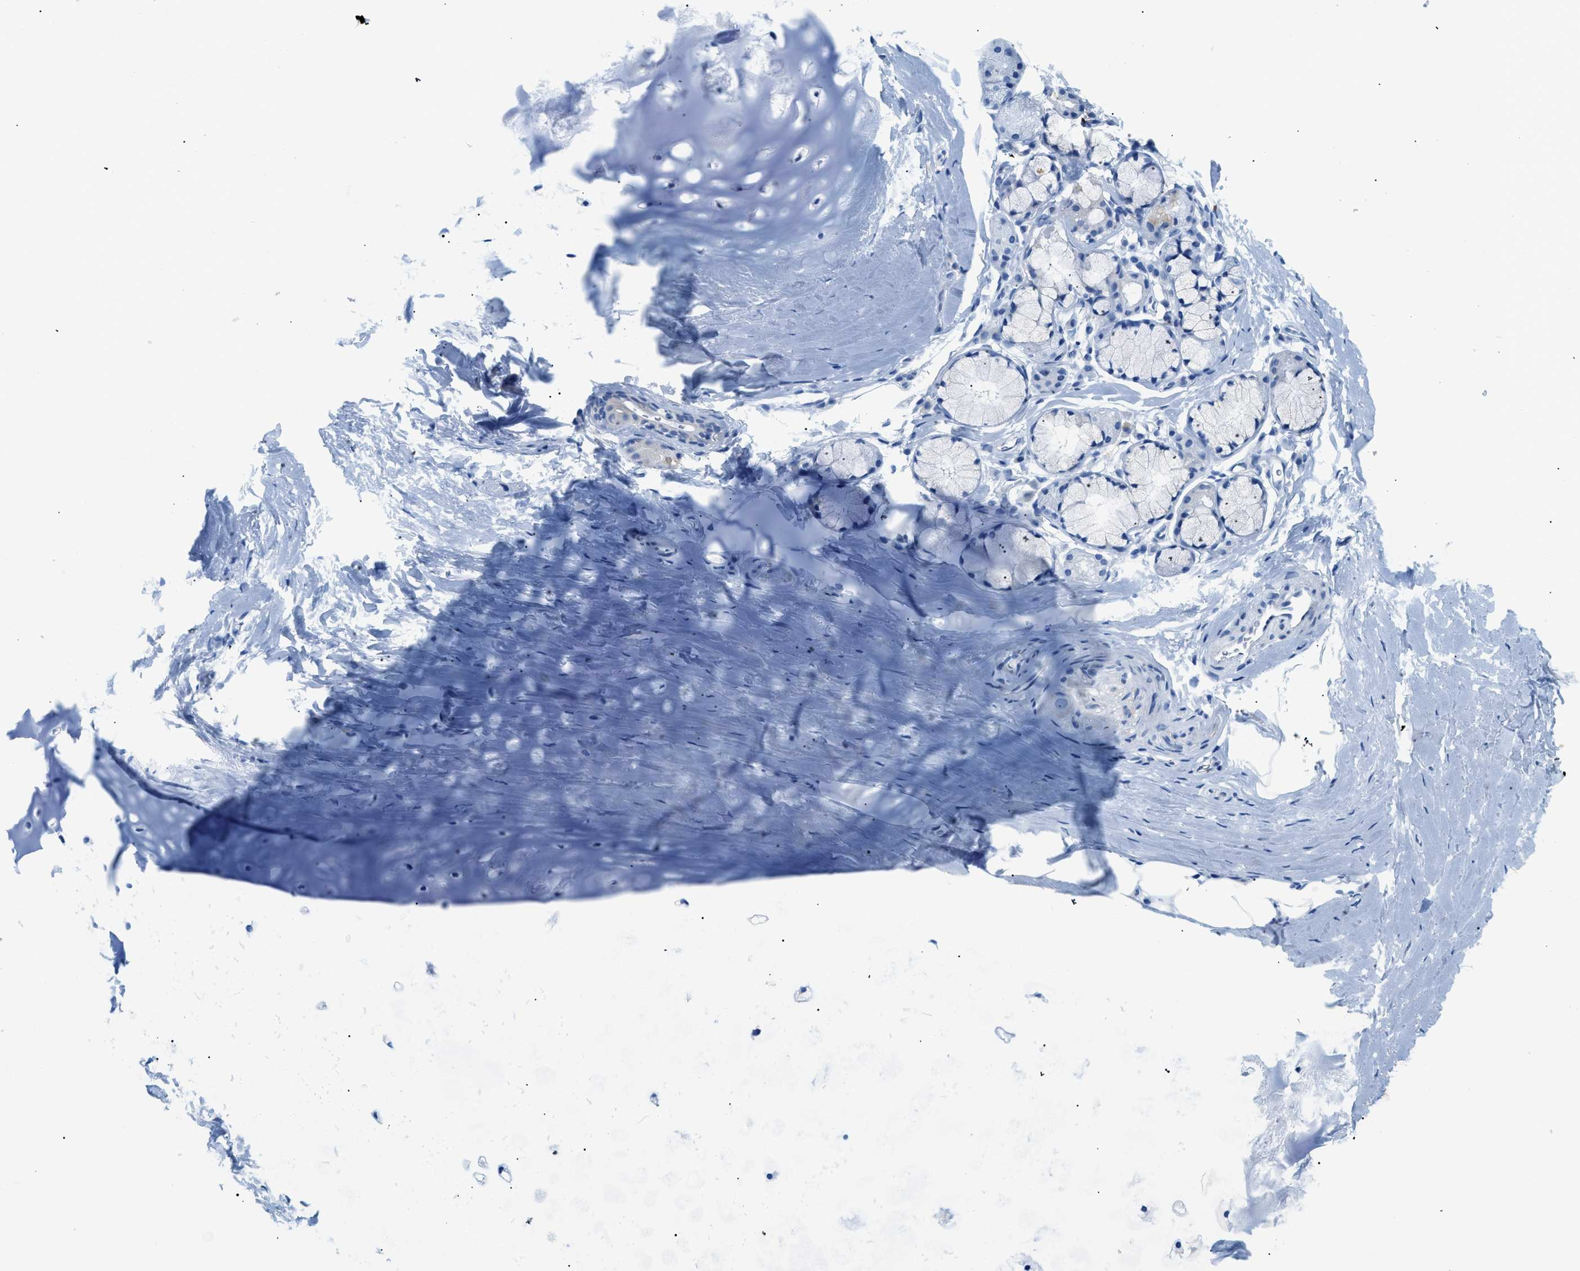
{"staining": {"intensity": "negative", "quantity": "none", "location": "none"}, "tissue": "adipose tissue", "cell_type": "Adipocytes", "image_type": "normal", "snomed": [{"axis": "morphology", "description": "Normal tissue, NOS"}, {"axis": "topography", "description": "Cartilage tissue"}, {"axis": "topography", "description": "Bronchus"}], "caption": "A high-resolution histopathology image shows immunohistochemistry (IHC) staining of normal adipose tissue, which shows no significant staining in adipocytes.", "gene": "FDCSP", "patient": {"sex": "female", "age": 53}}